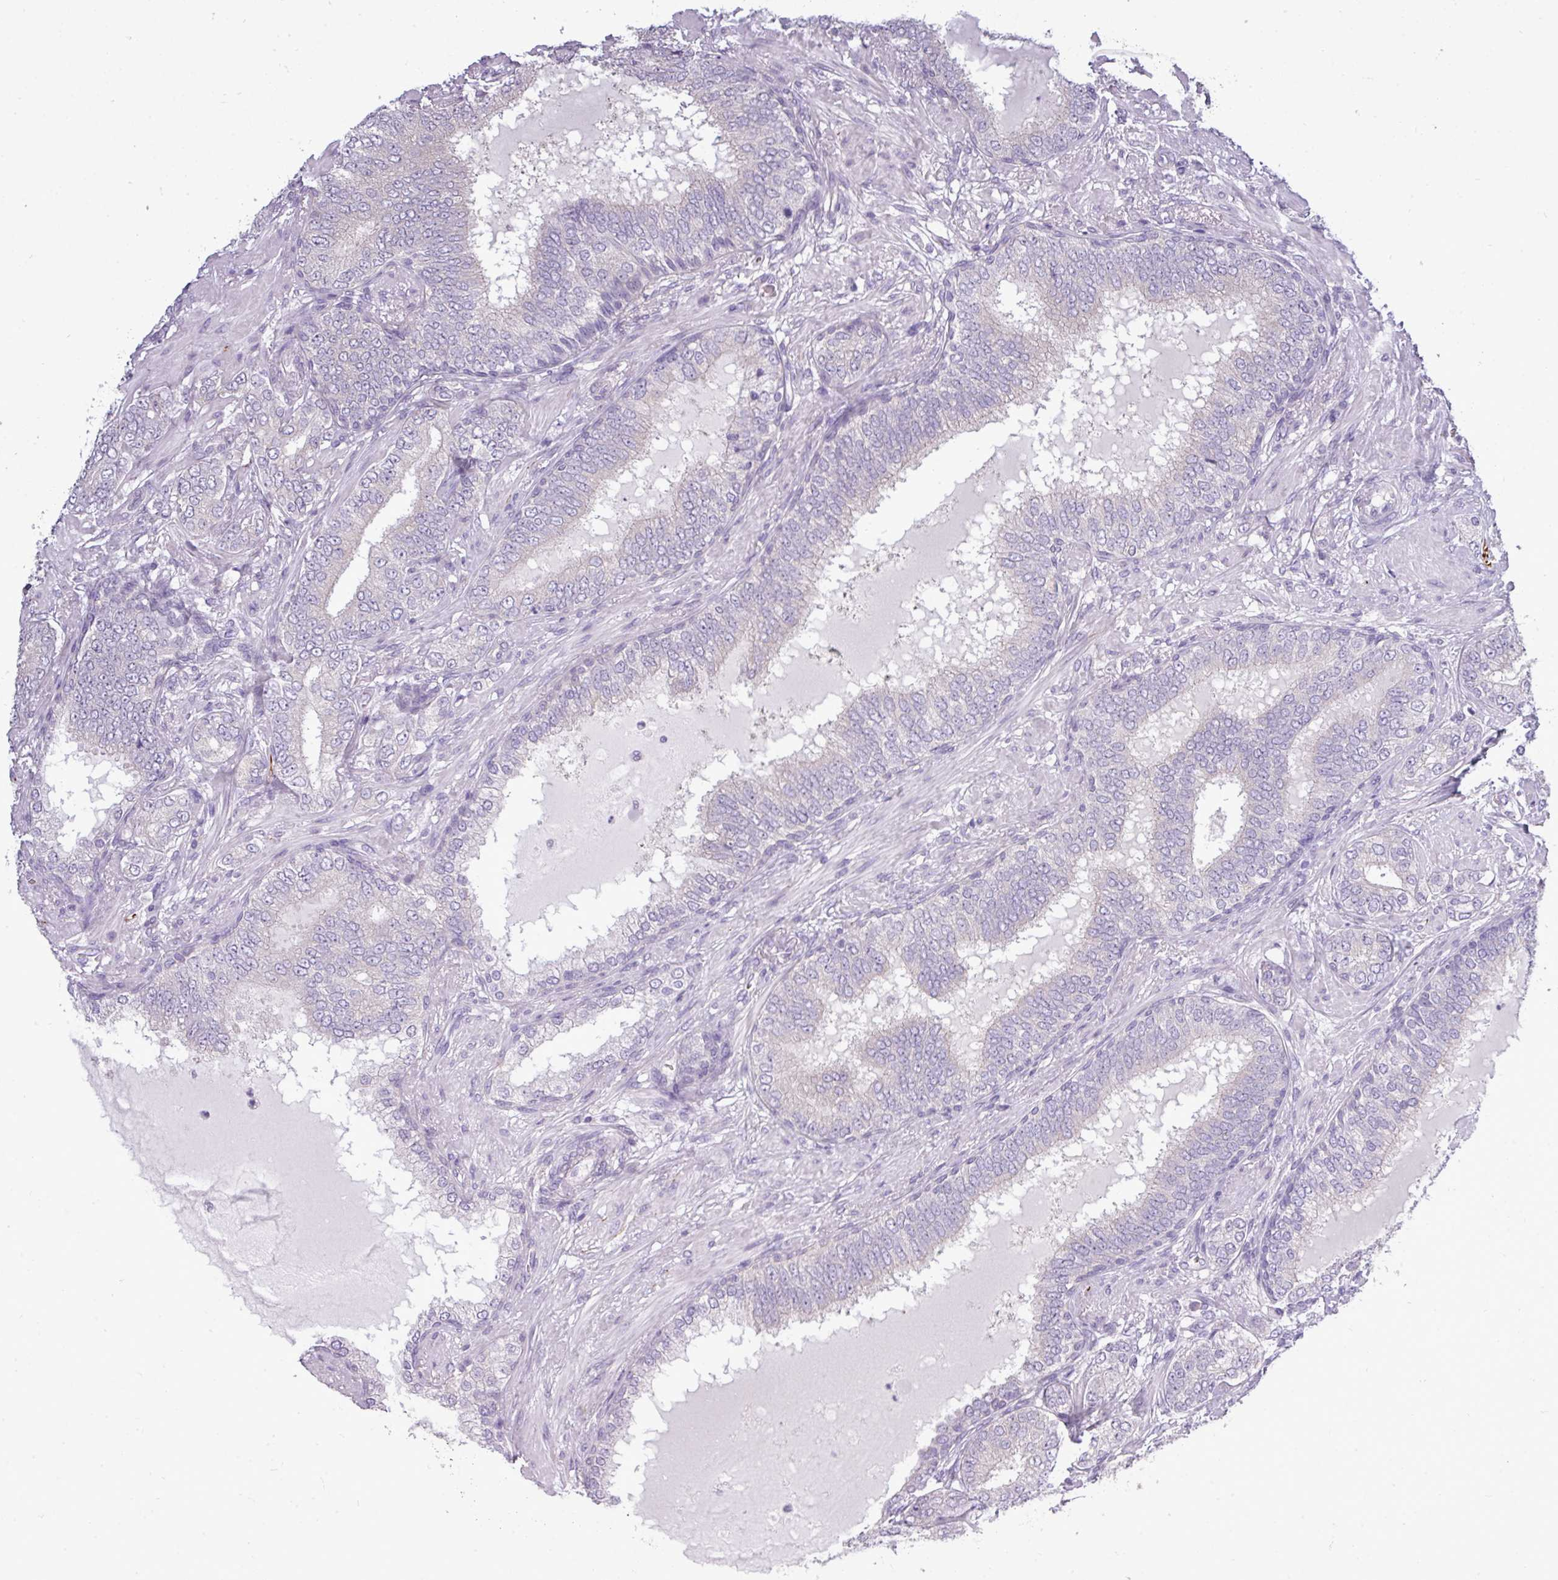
{"staining": {"intensity": "negative", "quantity": "none", "location": "none"}, "tissue": "prostate cancer", "cell_type": "Tumor cells", "image_type": "cancer", "snomed": [{"axis": "morphology", "description": "Adenocarcinoma, High grade"}, {"axis": "topography", "description": "Prostate"}], "caption": "A photomicrograph of human prostate adenocarcinoma (high-grade) is negative for staining in tumor cells. Nuclei are stained in blue.", "gene": "DNAAF9", "patient": {"sex": "male", "age": 72}}